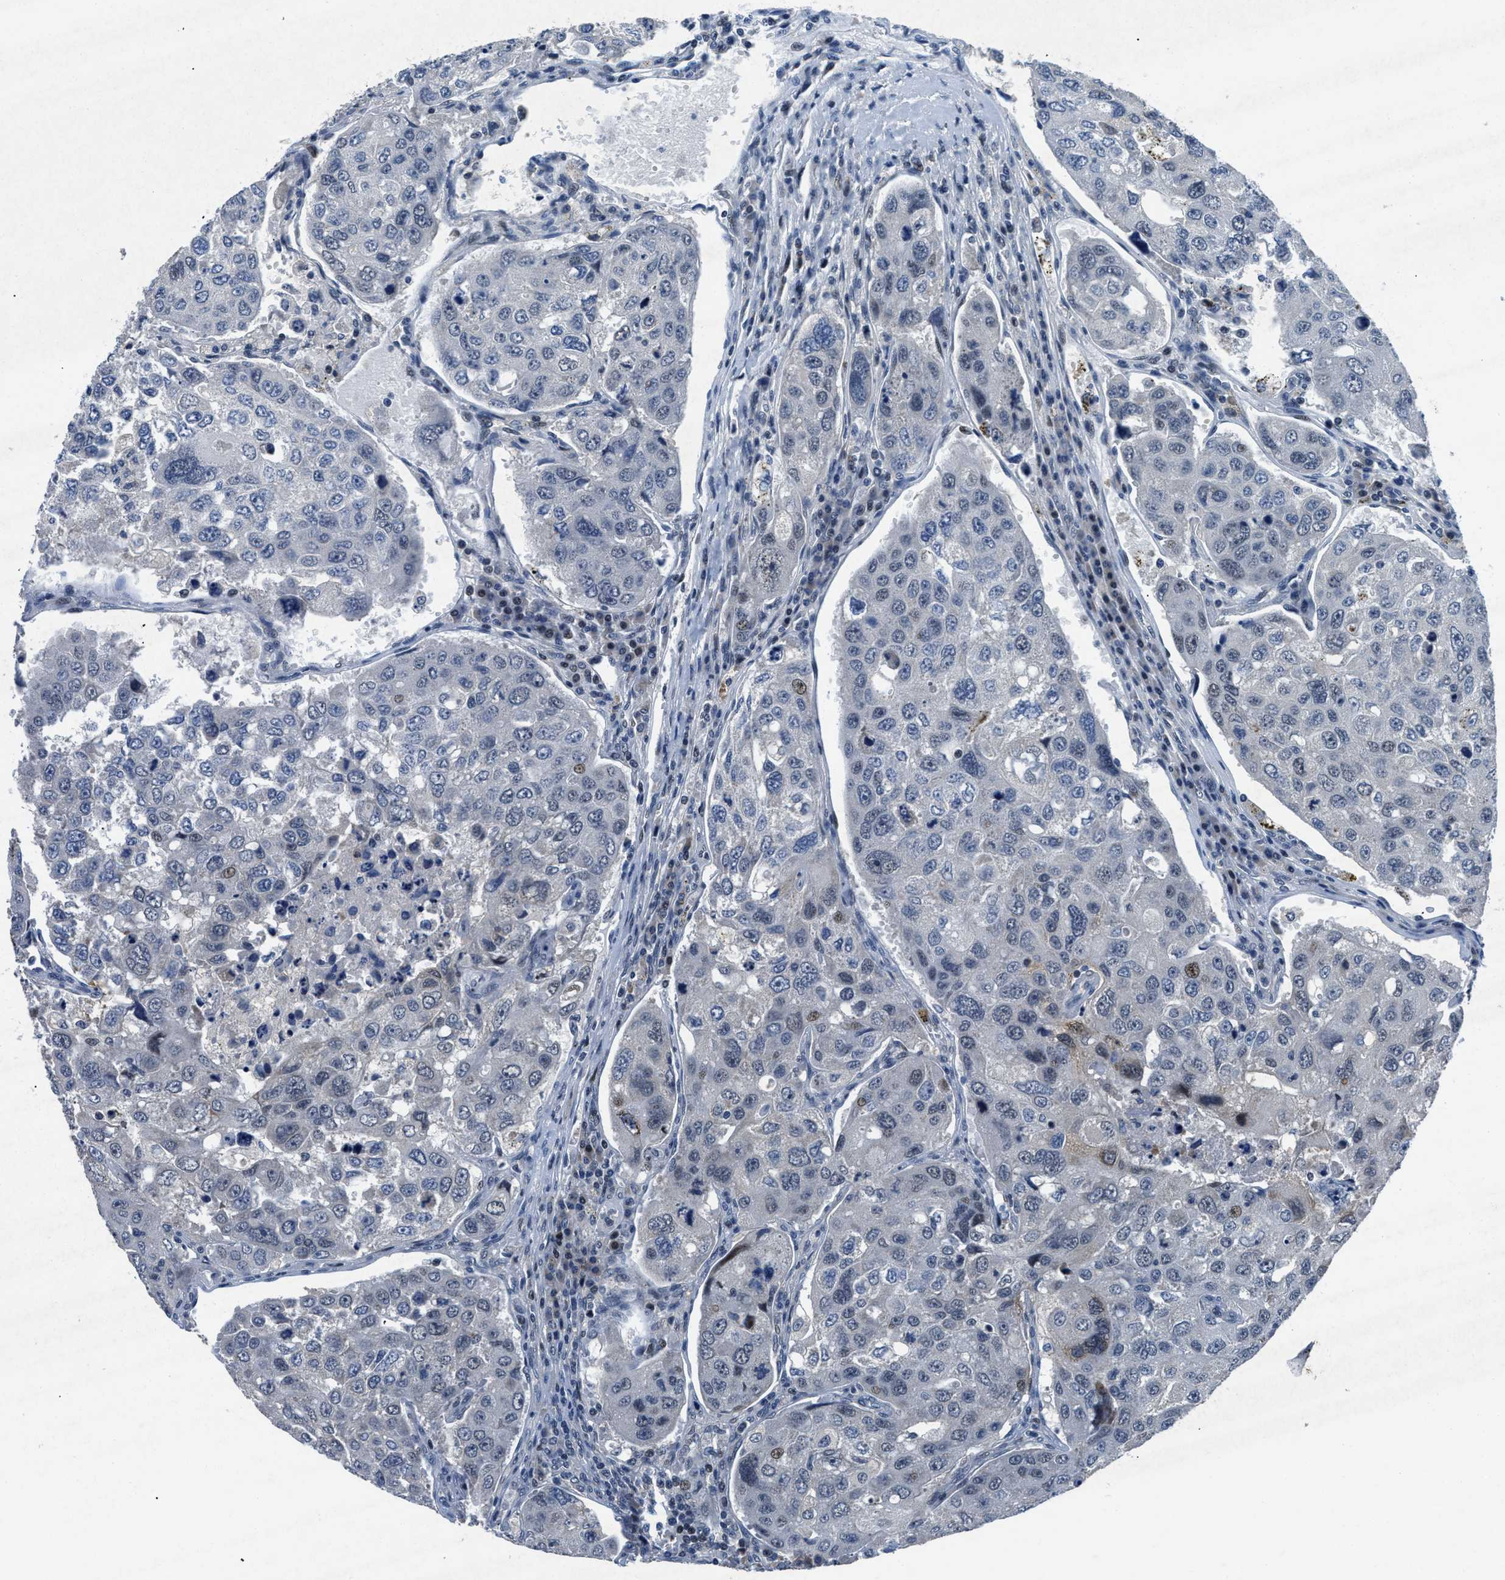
{"staining": {"intensity": "negative", "quantity": "none", "location": "none"}, "tissue": "urothelial cancer", "cell_type": "Tumor cells", "image_type": "cancer", "snomed": [{"axis": "morphology", "description": "Urothelial carcinoma, High grade"}, {"axis": "topography", "description": "Lymph node"}, {"axis": "topography", "description": "Urinary bladder"}], "caption": "The immunohistochemistry micrograph has no significant positivity in tumor cells of high-grade urothelial carcinoma tissue. The staining is performed using DAB (3,3'-diaminobenzidine) brown chromogen with nuclei counter-stained in using hematoxylin.", "gene": "PHLDA1", "patient": {"sex": "male", "age": 51}}